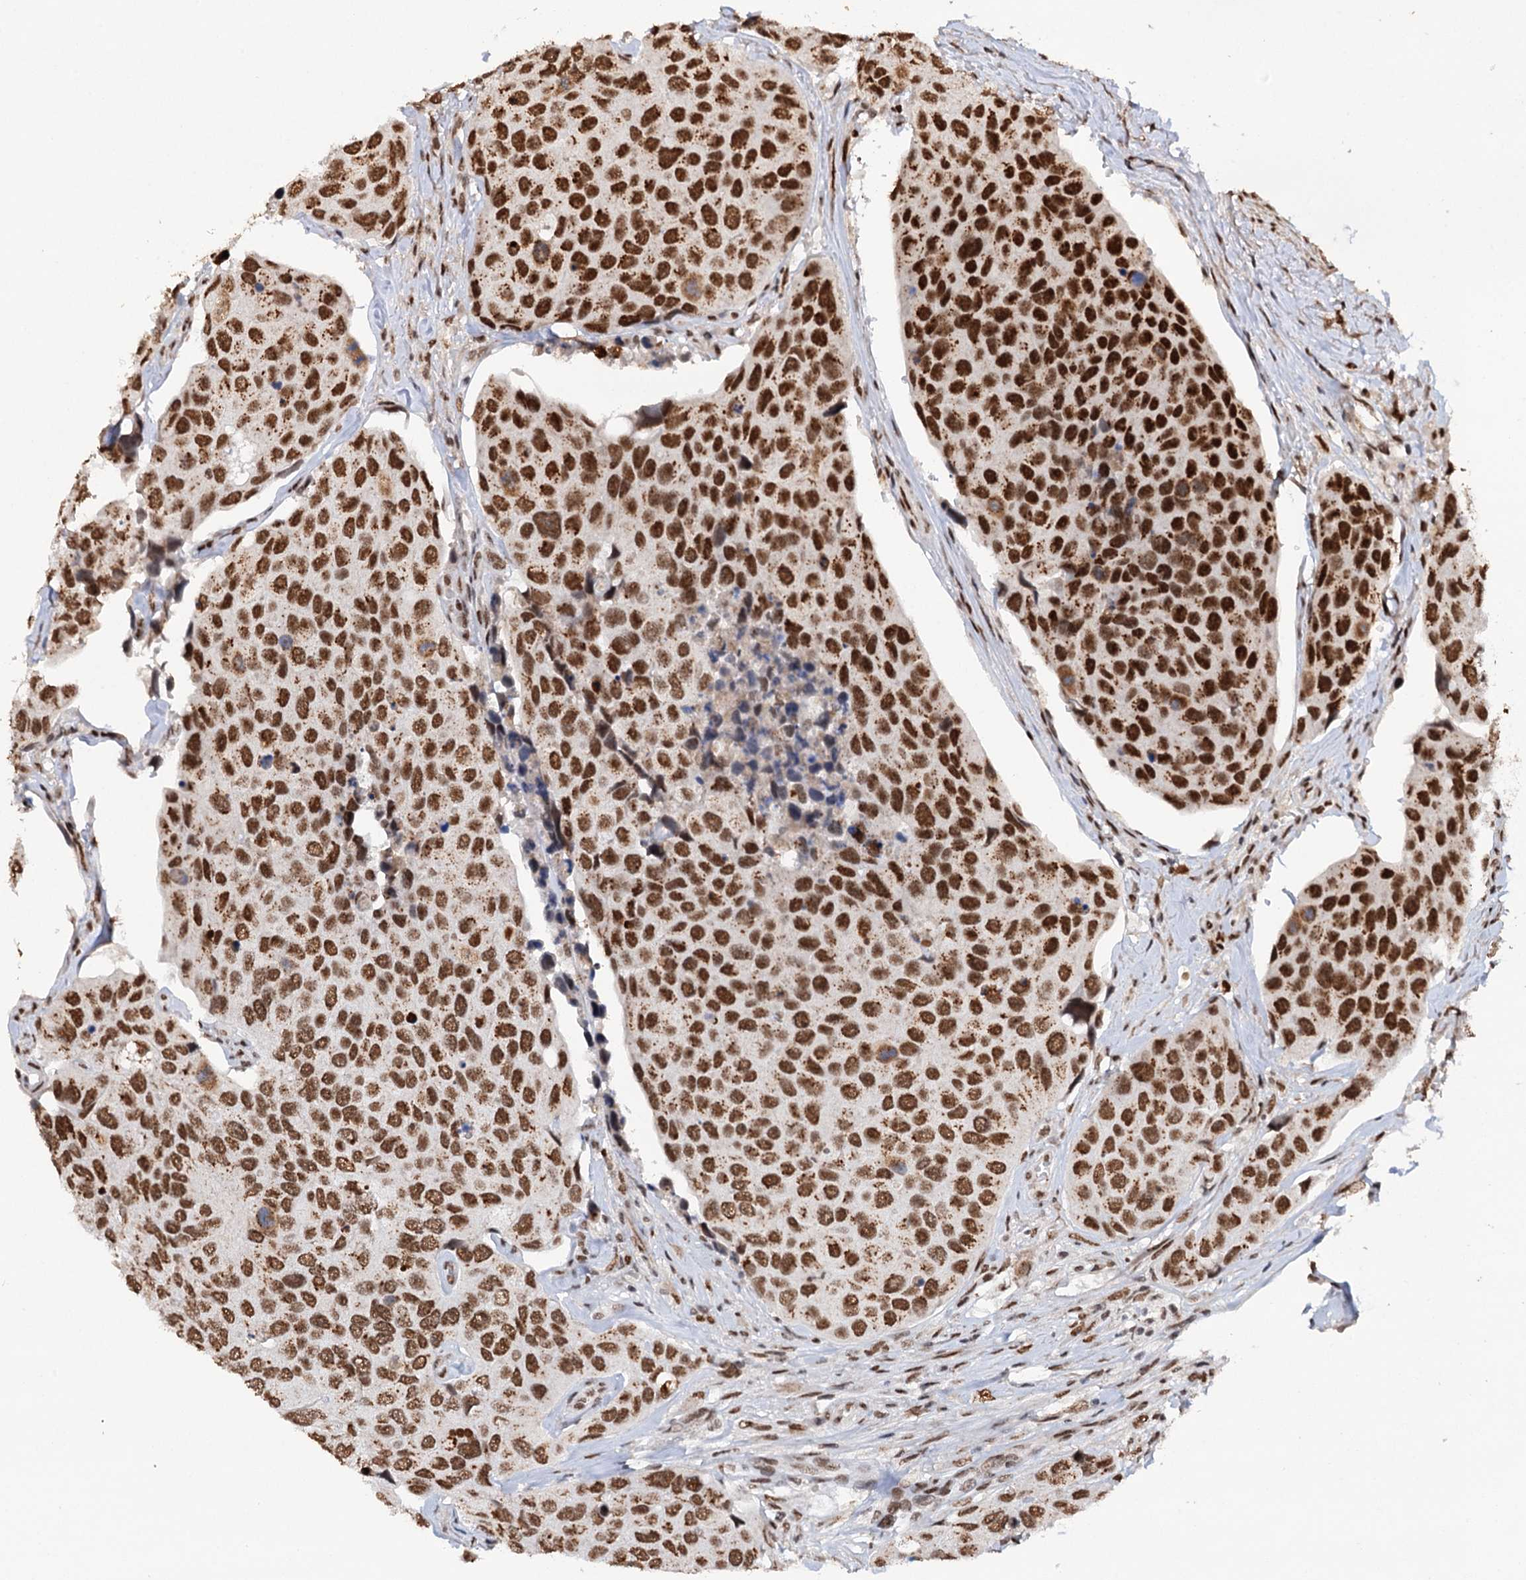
{"staining": {"intensity": "moderate", "quantity": ">75%", "location": "nuclear"}, "tissue": "urothelial cancer", "cell_type": "Tumor cells", "image_type": "cancer", "snomed": [{"axis": "morphology", "description": "Urothelial carcinoma, High grade"}, {"axis": "topography", "description": "Urinary bladder"}], "caption": "The image displays a brown stain indicating the presence of a protein in the nuclear of tumor cells in high-grade urothelial carcinoma. (DAB = brown stain, brightfield microscopy at high magnification).", "gene": "MATR3", "patient": {"sex": "male", "age": 74}}